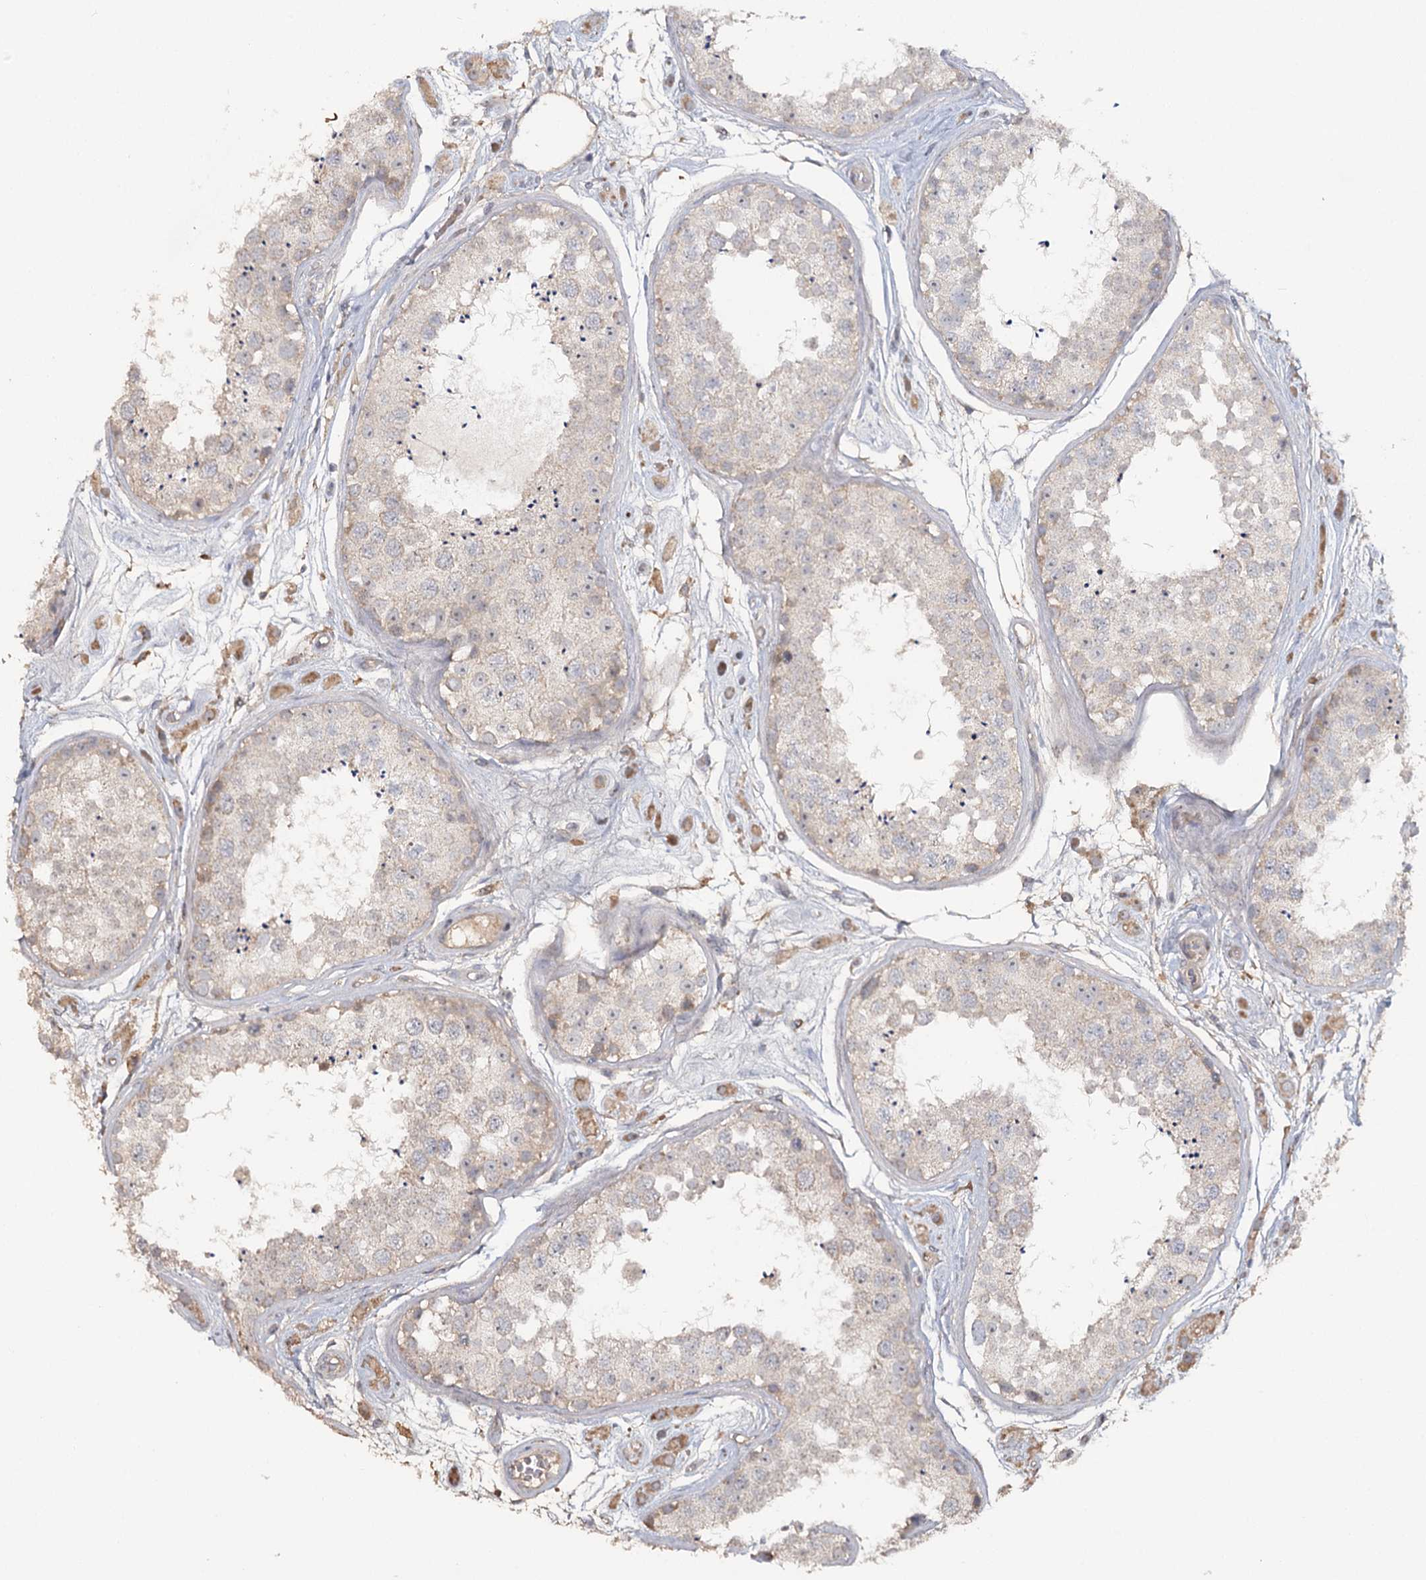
{"staining": {"intensity": "negative", "quantity": "none", "location": "none"}, "tissue": "testis", "cell_type": "Cells in seminiferous ducts", "image_type": "normal", "snomed": [{"axis": "morphology", "description": "Normal tissue, NOS"}, {"axis": "topography", "description": "Testis"}], "caption": "Testis stained for a protein using immunohistochemistry exhibits no positivity cells in seminiferous ducts.", "gene": "ANGPTL5", "patient": {"sex": "male", "age": 25}}